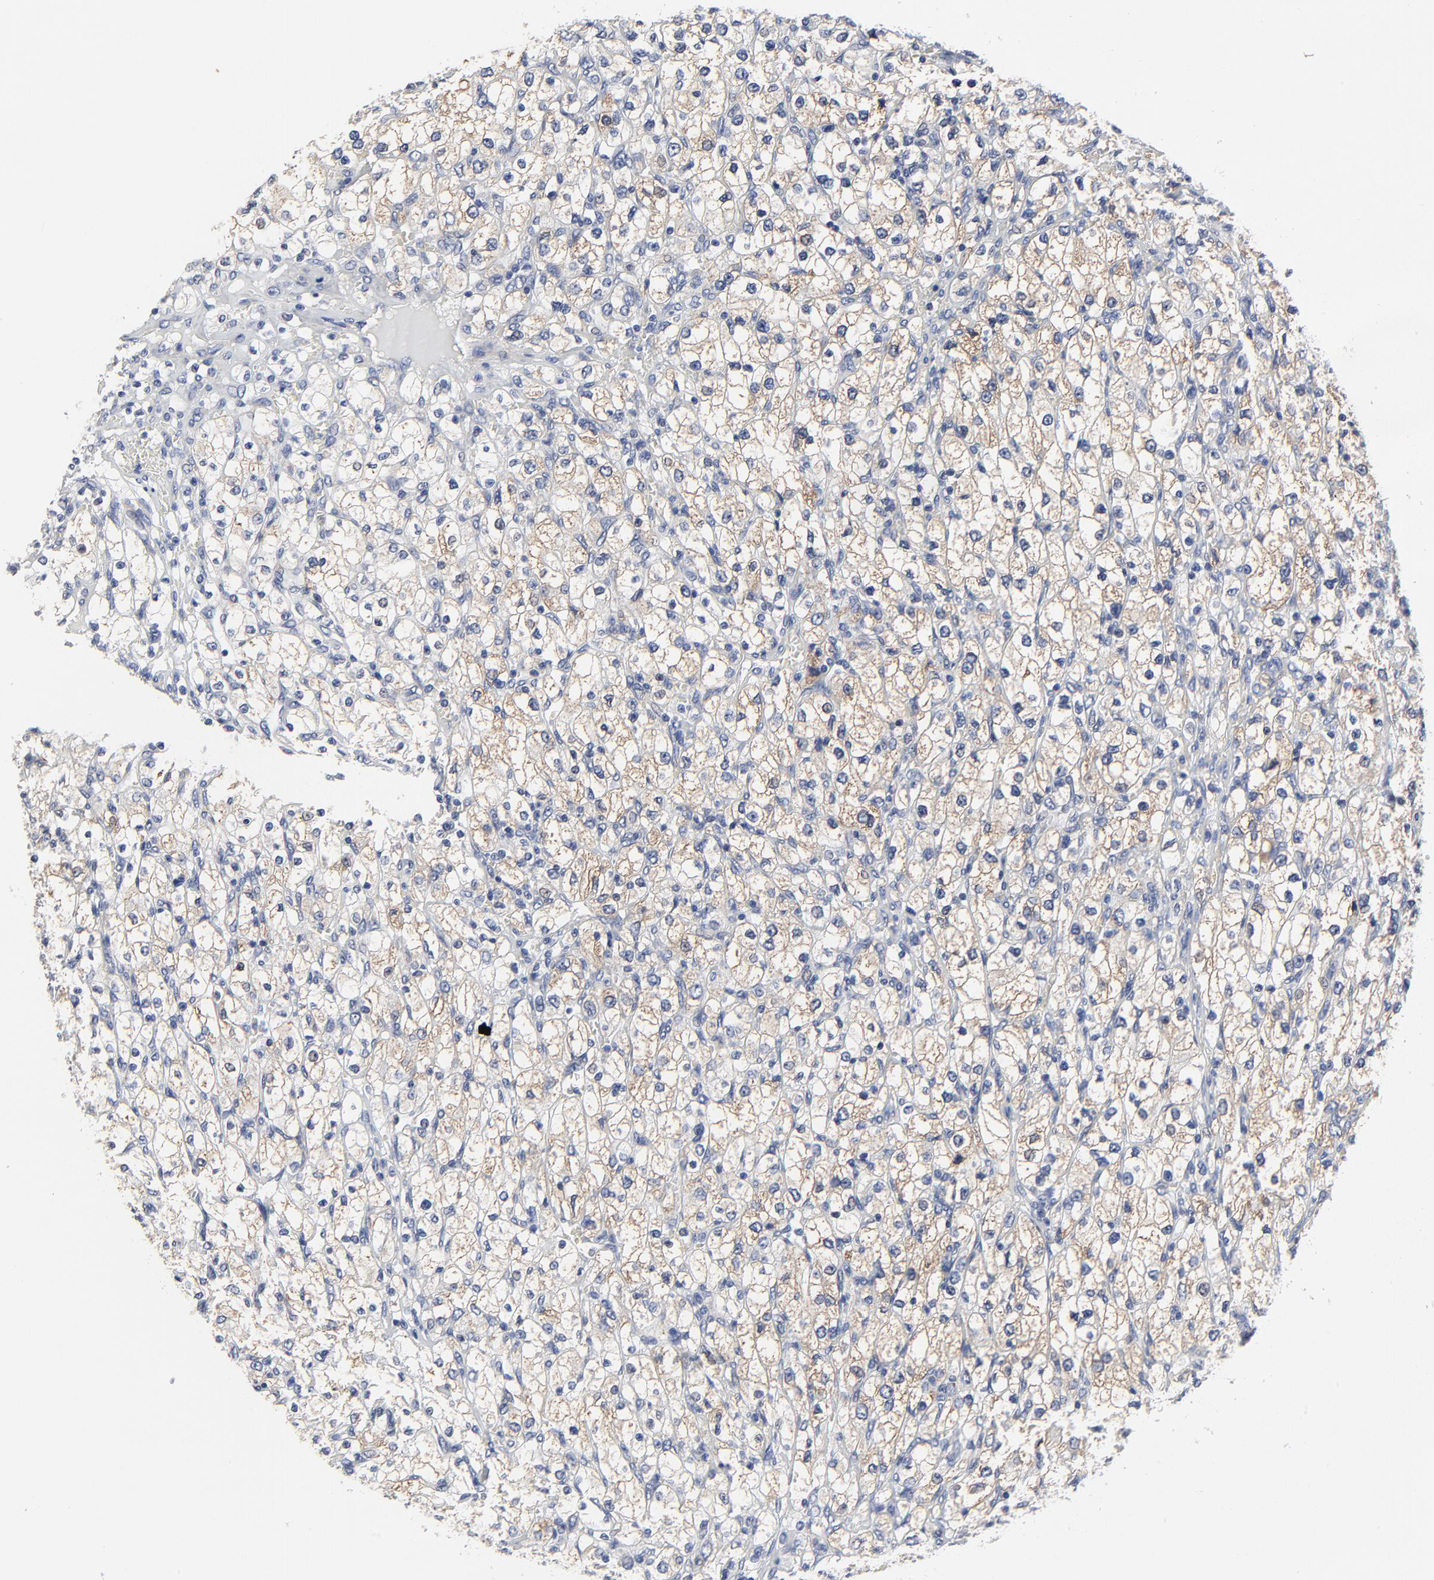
{"staining": {"intensity": "weak", "quantity": ">75%", "location": "cytoplasmic/membranous"}, "tissue": "renal cancer", "cell_type": "Tumor cells", "image_type": "cancer", "snomed": [{"axis": "morphology", "description": "Adenocarcinoma, NOS"}, {"axis": "topography", "description": "Kidney"}], "caption": "This histopathology image exhibits immunohistochemistry staining of human renal cancer (adenocarcinoma), with low weak cytoplasmic/membranous positivity in about >75% of tumor cells.", "gene": "DHRSX", "patient": {"sex": "female", "age": 62}}